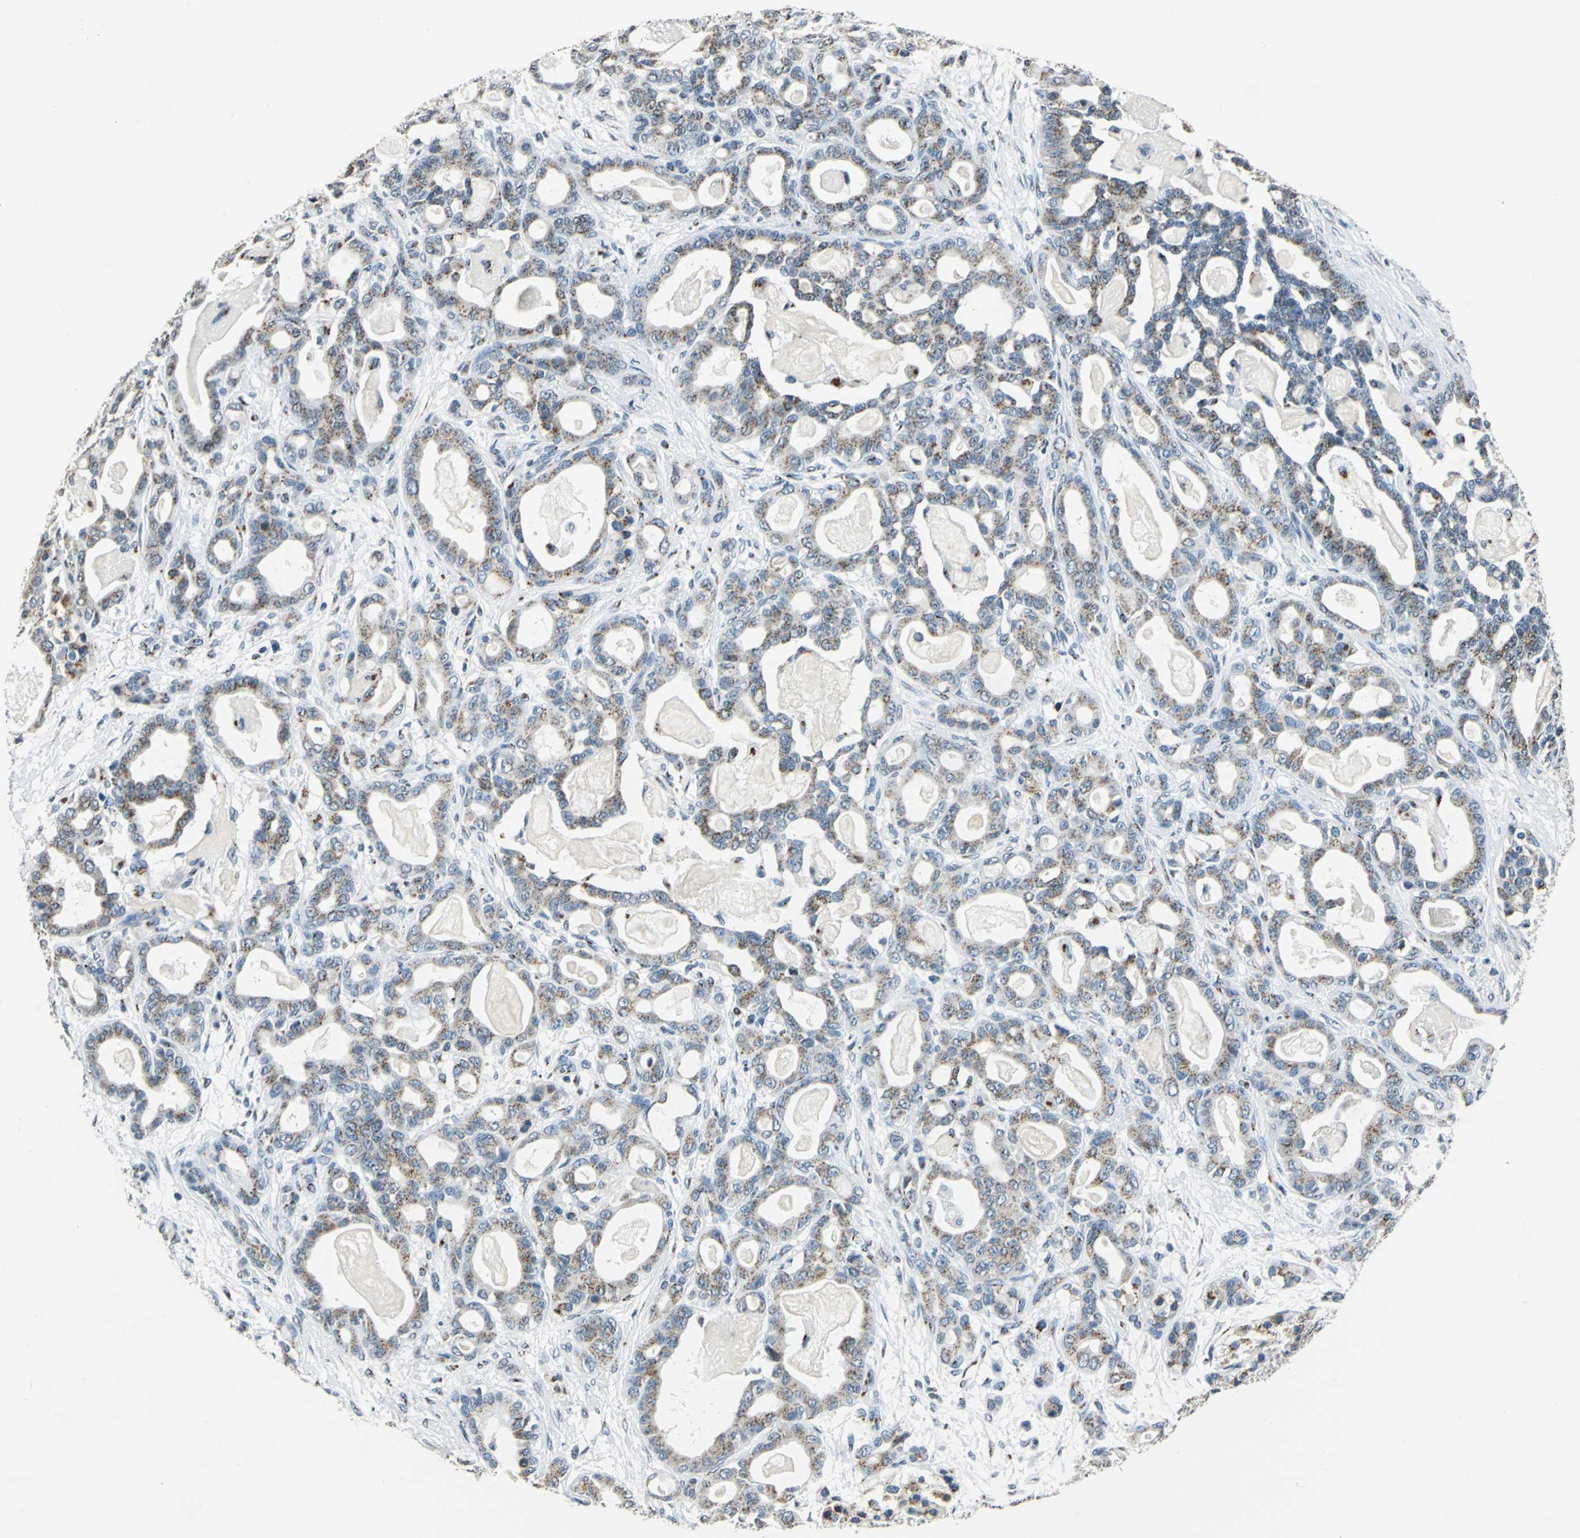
{"staining": {"intensity": "weak", "quantity": ">75%", "location": "cytoplasmic/membranous"}, "tissue": "pancreatic cancer", "cell_type": "Tumor cells", "image_type": "cancer", "snomed": [{"axis": "morphology", "description": "Adenocarcinoma, NOS"}, {"axis": "topography", "description": "Pancreas"}], "caption": "Adenocarcinoma (pancreatic) stained with immunohistochemistry exhibits weak cytoplasmic/membranous expression in approximately >75% of tumor cells.", "gene": "TMEM115", "patient": {"sex": "male", "age": 63}}